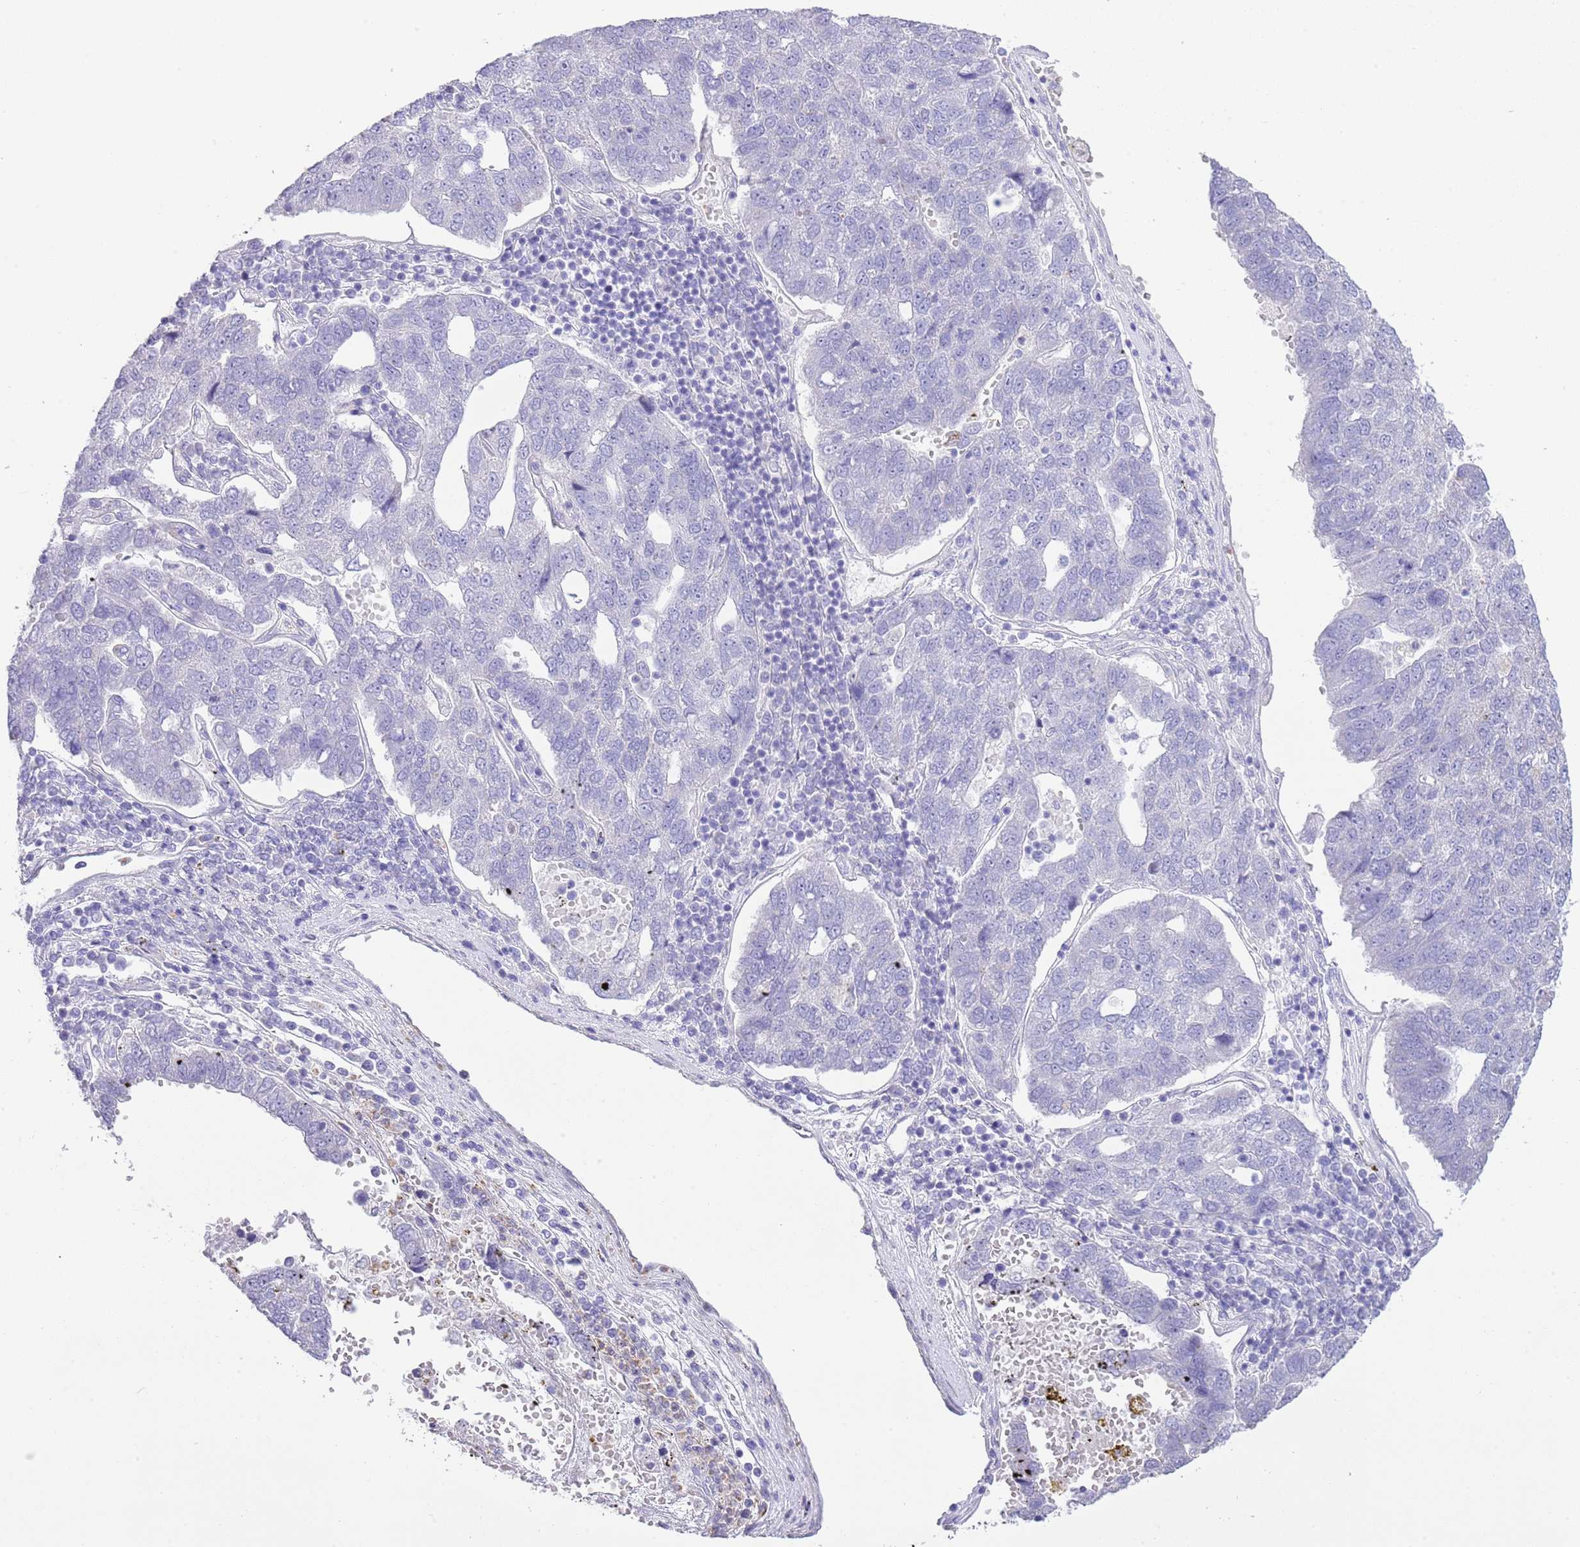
{"staining": {"intensity": "negative", "quantity": "none", "location": "none"}, "tissue": "pancreatic cancer", "cell_type": "Tumor cells", "image_type": "cancer", "snomed": [{"axis": "morphology", "description": "Adenocarcinoma, NOS"}, {"axis": "topography", "description": "Pancreas"}], "caption": "This is a photomicrograph of IHC staining of pancreatic cancer, which shows no staining in tumor cells.", "gene": "OR2Z1", "patient": {"sex": "female", "age": 61}}